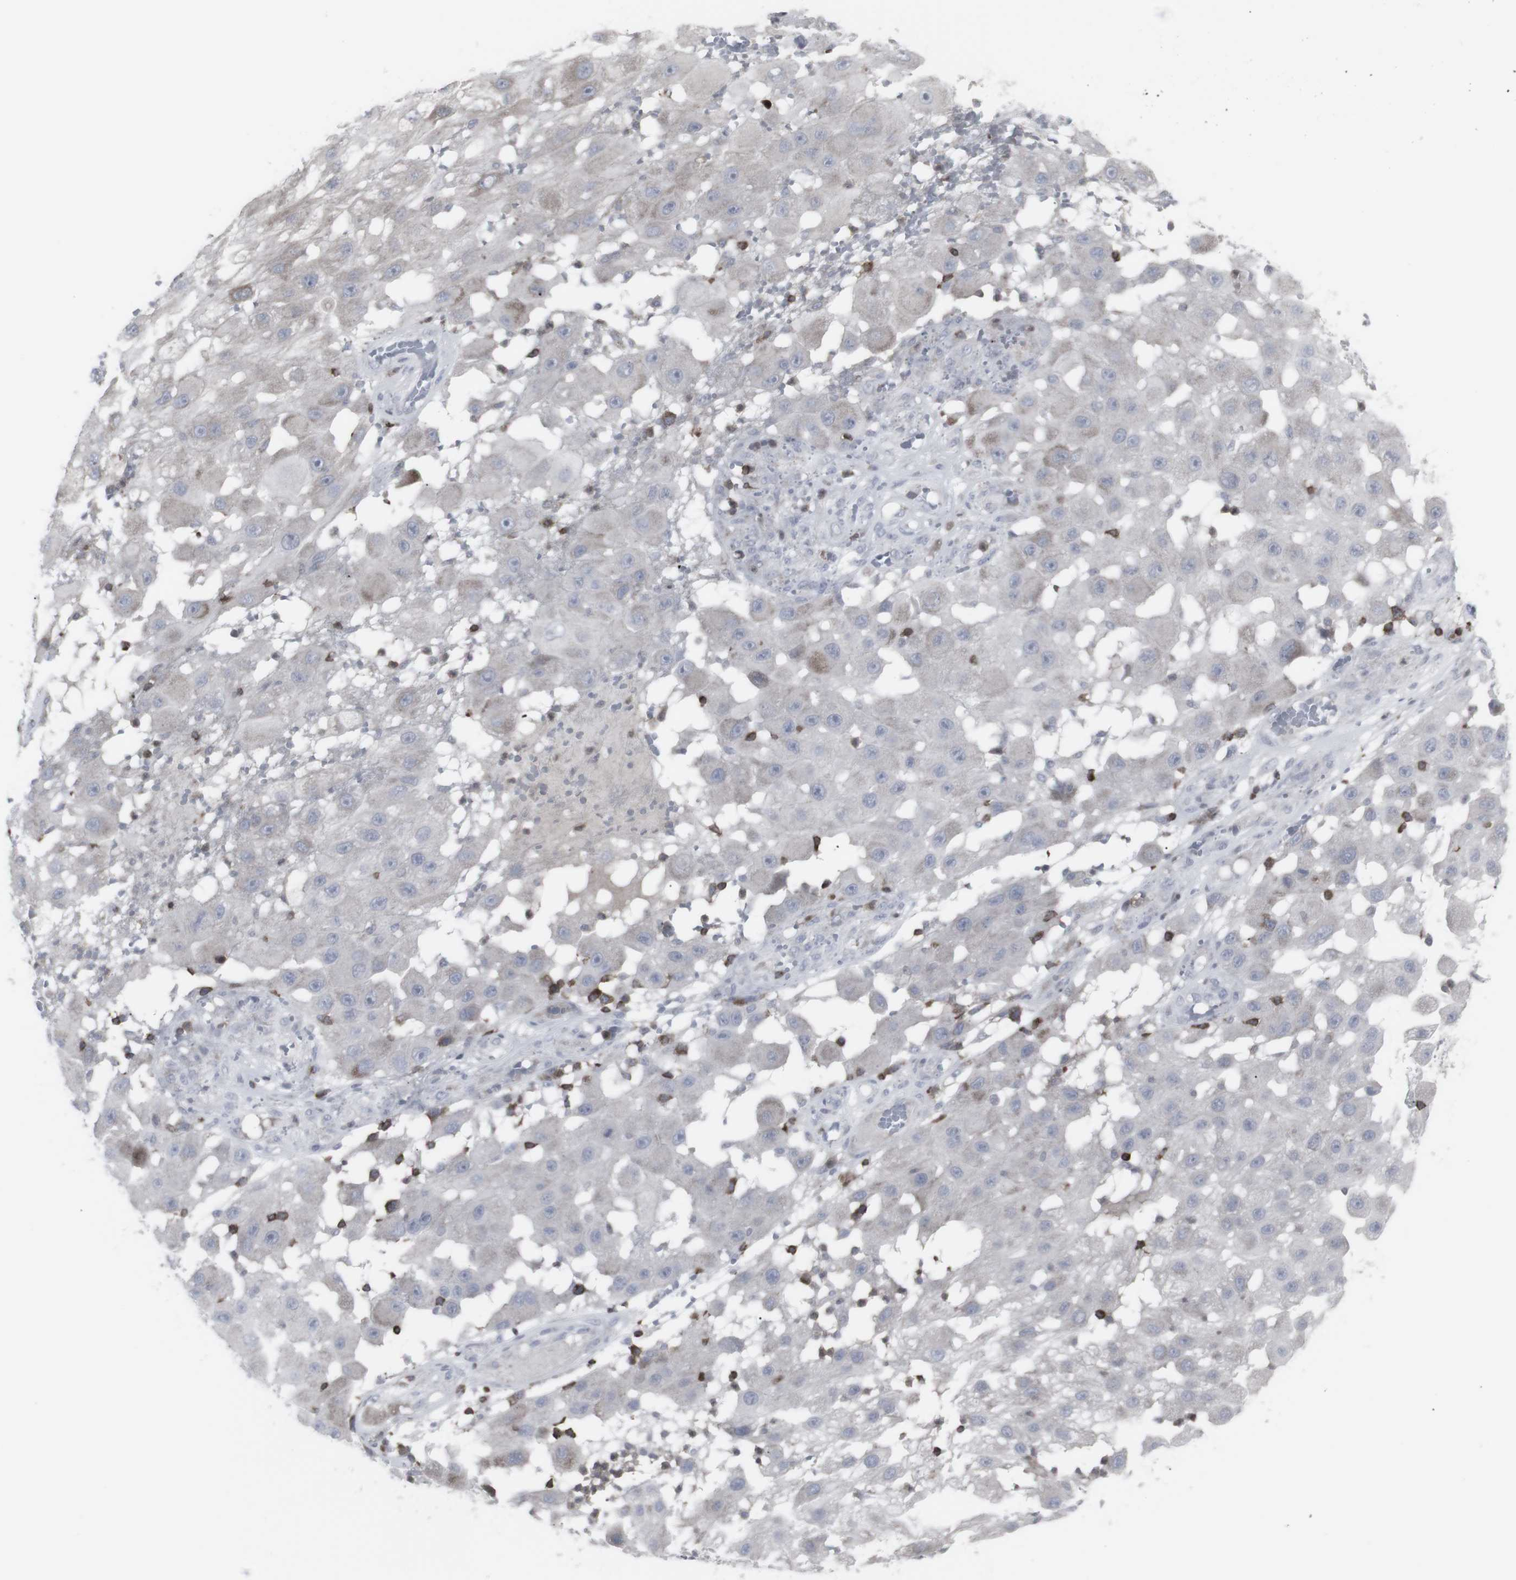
{"staining": {"intensity": "negative", "quantity": "none", "location": "none"}, "tissue": "melanoma", "cell_type": "Tumor cells", "image_type": "cancer", "snomed": [{"axis": "morphology", "description": "Malignant melanoma, NOS"}, {"axis": "topography", "description": "Skin"}], "caption": "The image displays no staining of tumor cells in malignant melanoma.", "gene": "APOBEC2", "patient": {"sex": "female", "age": 81}}